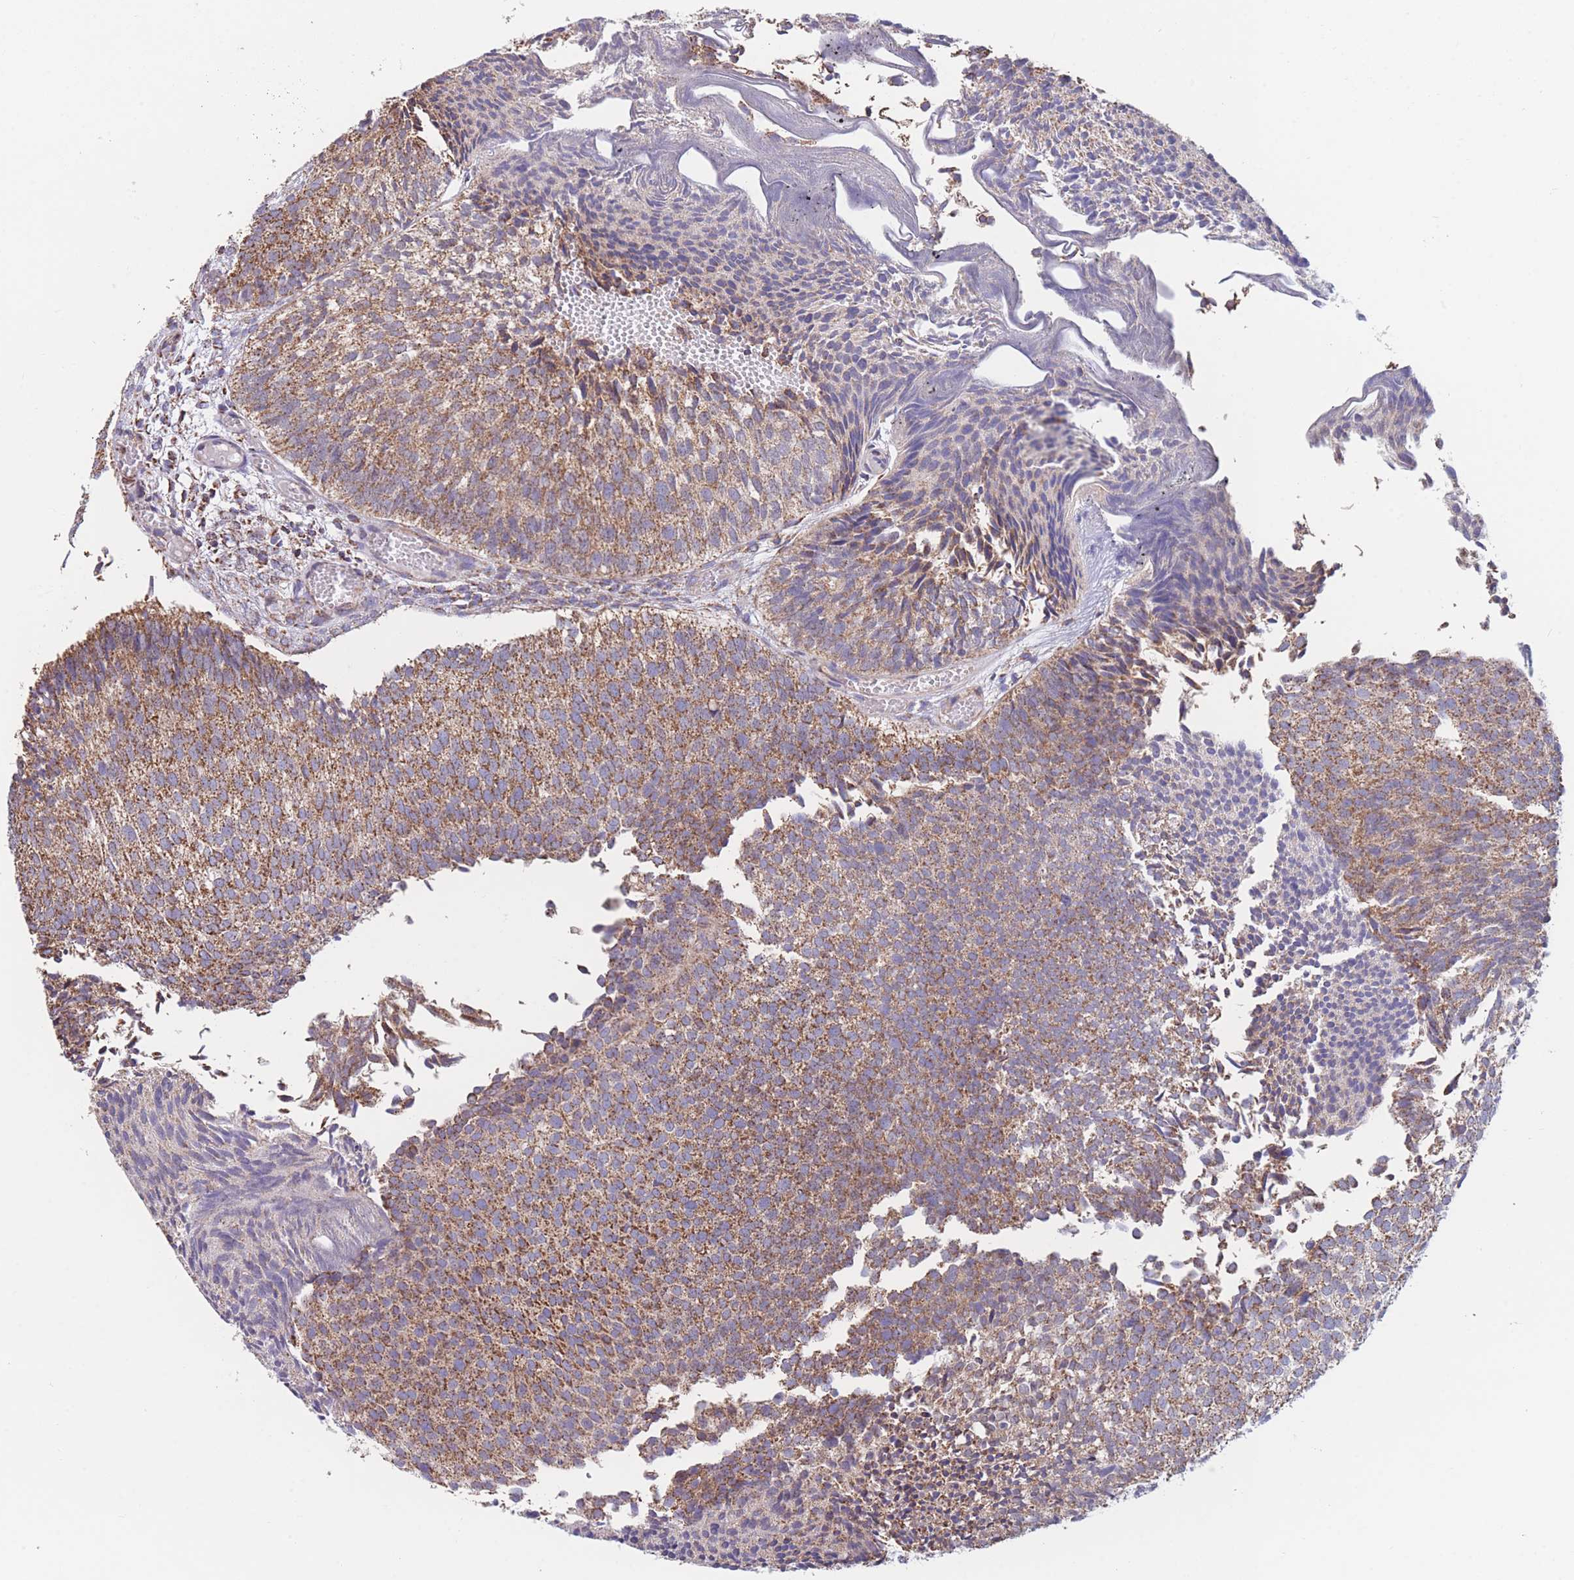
{"staining": {"intensity": "moderate", "quantity": ">75%", "location": "cytoplasmic/membranous"}, "tissue": "urothelial cancer", "cell_type": "Tumor cells", "image_type": "cancer", "snomed": [{"axis": "morphology", "description": "Urothelial carcinoma, Low grade"}, {"axis": "topography", "description": "Urinary bladder"}], "caption": "Protein staining of urothelial cancer tissue exhibits moderate cytoplasmic/membranous staining in about >75% of tumor cells. Immunohistochemistry (ihc) stains the protein of interest in brown and the nuclei are stained blue.", "gene": "FKBP8", "patient": {"sex": "male", "age": 84}}